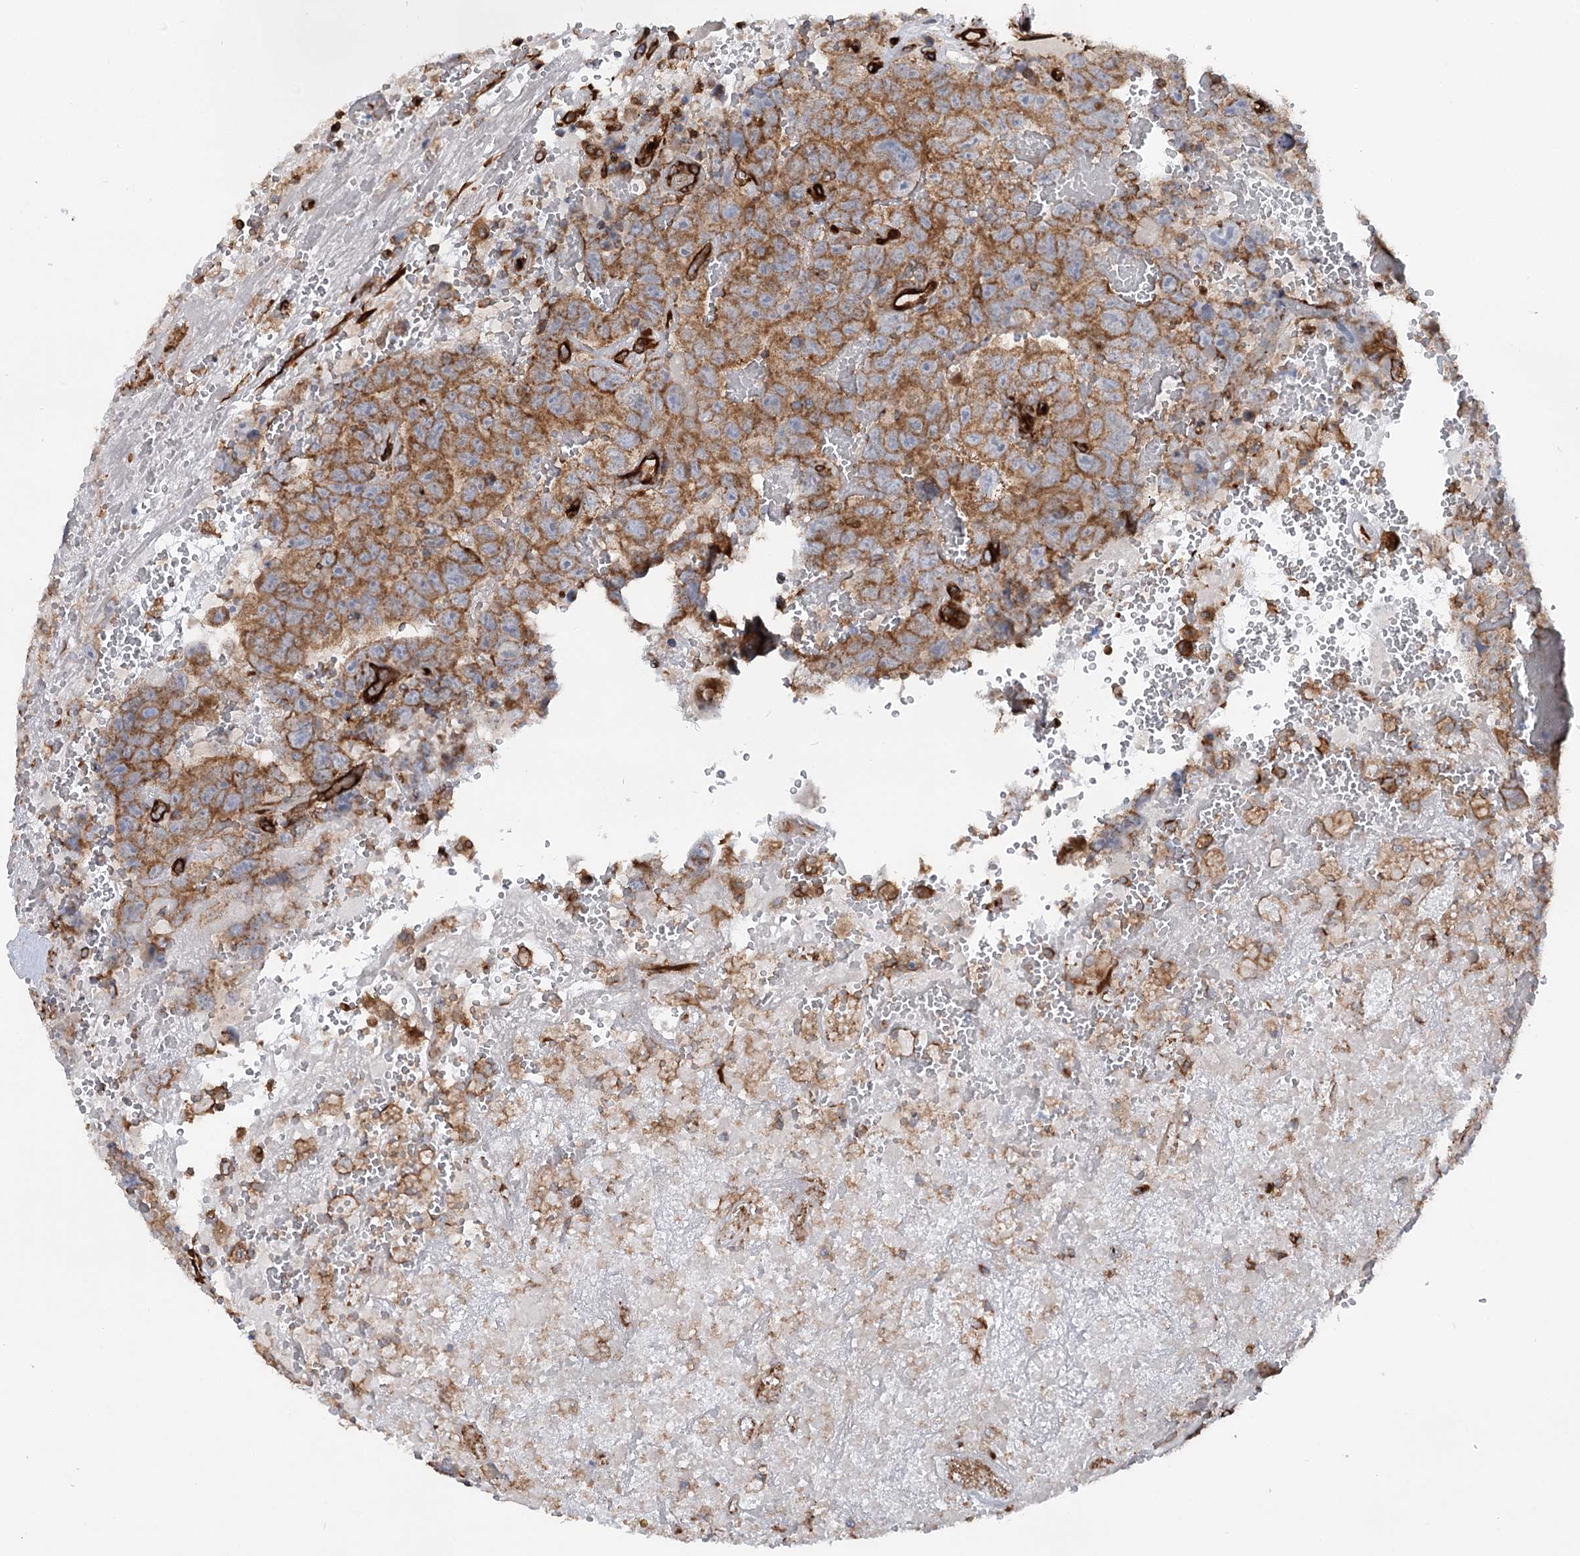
{"staining": {"intensity": "moderate", "quantity": ">75%", "location": "cytoplasmic/membranous"}, "tissue": "testis cancer", "cell_type": "Tumor cells", "image_type": "cancer", "snomed": [{"axis": "morphology", "description": "Carcinoma, Embryonal, NOS"}, {"axis": "topography", "description": "Testis"}], "caption": "A brown stain labels moderate cytoplasmic/membranous staining of a protein in testis cancer (embryonal carcinoma) tumor cells.", "gene": "MTPAP", "patient": {"sex": "male", "age": 45}}